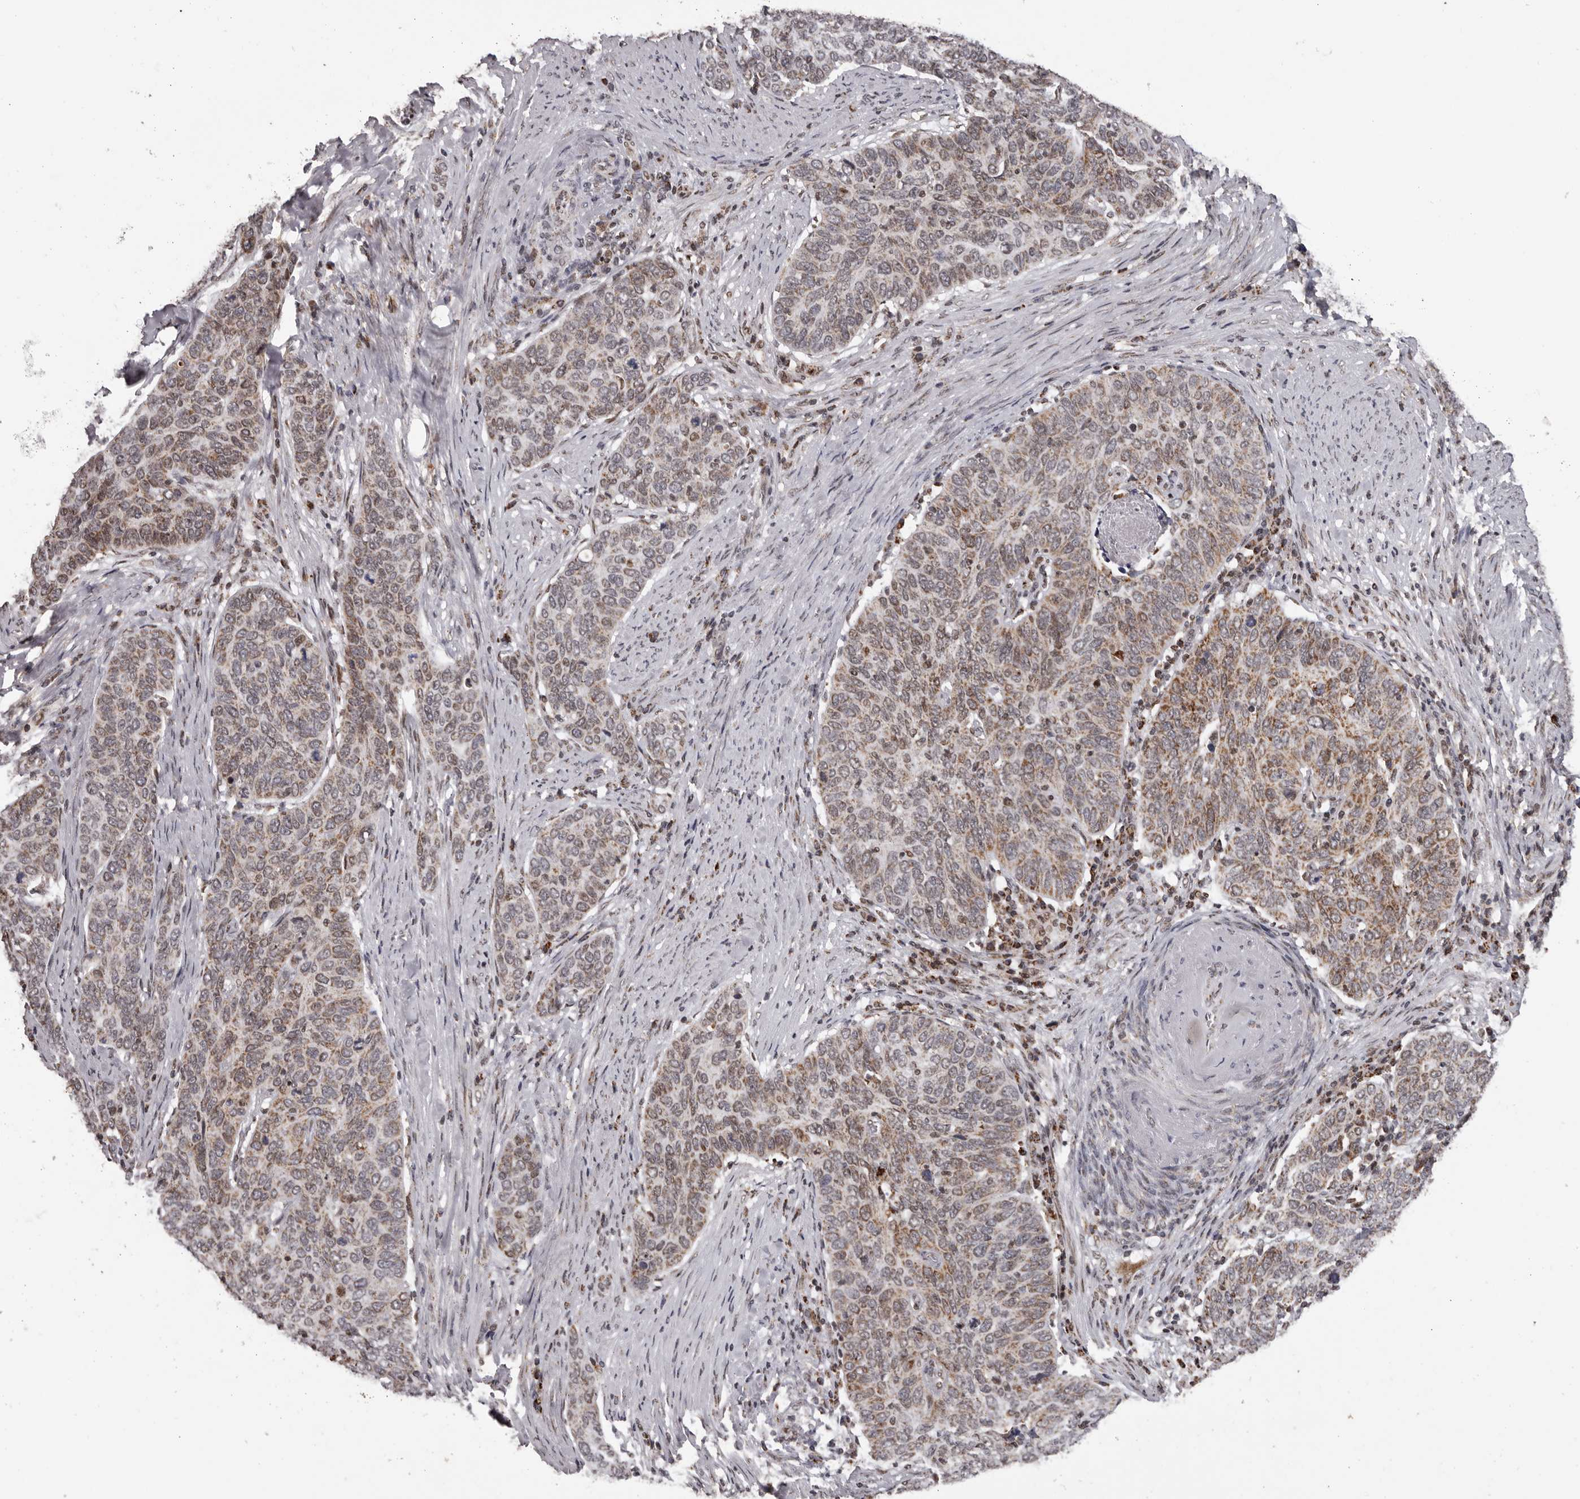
{"staining": {"intensity": "weak", "quantity": ">75%", "location": "cytoplasmic/membranous"}, "tissue": "cervical cancer", "cell_type": "Tumor cells", "image_type": "cancer", "snomed": [{"axis": "morphology", "description": "Squamous cell carcinoma, NOS"}, {"axis": "topography", "description": "Cervix"}], "caption": "Cervical cancer stained for a protein shows weak cytoplasmic/membranous positivity in tumor cells.", "gene": "C17orf99", "patient": {"sex": "female", "age": 60}}